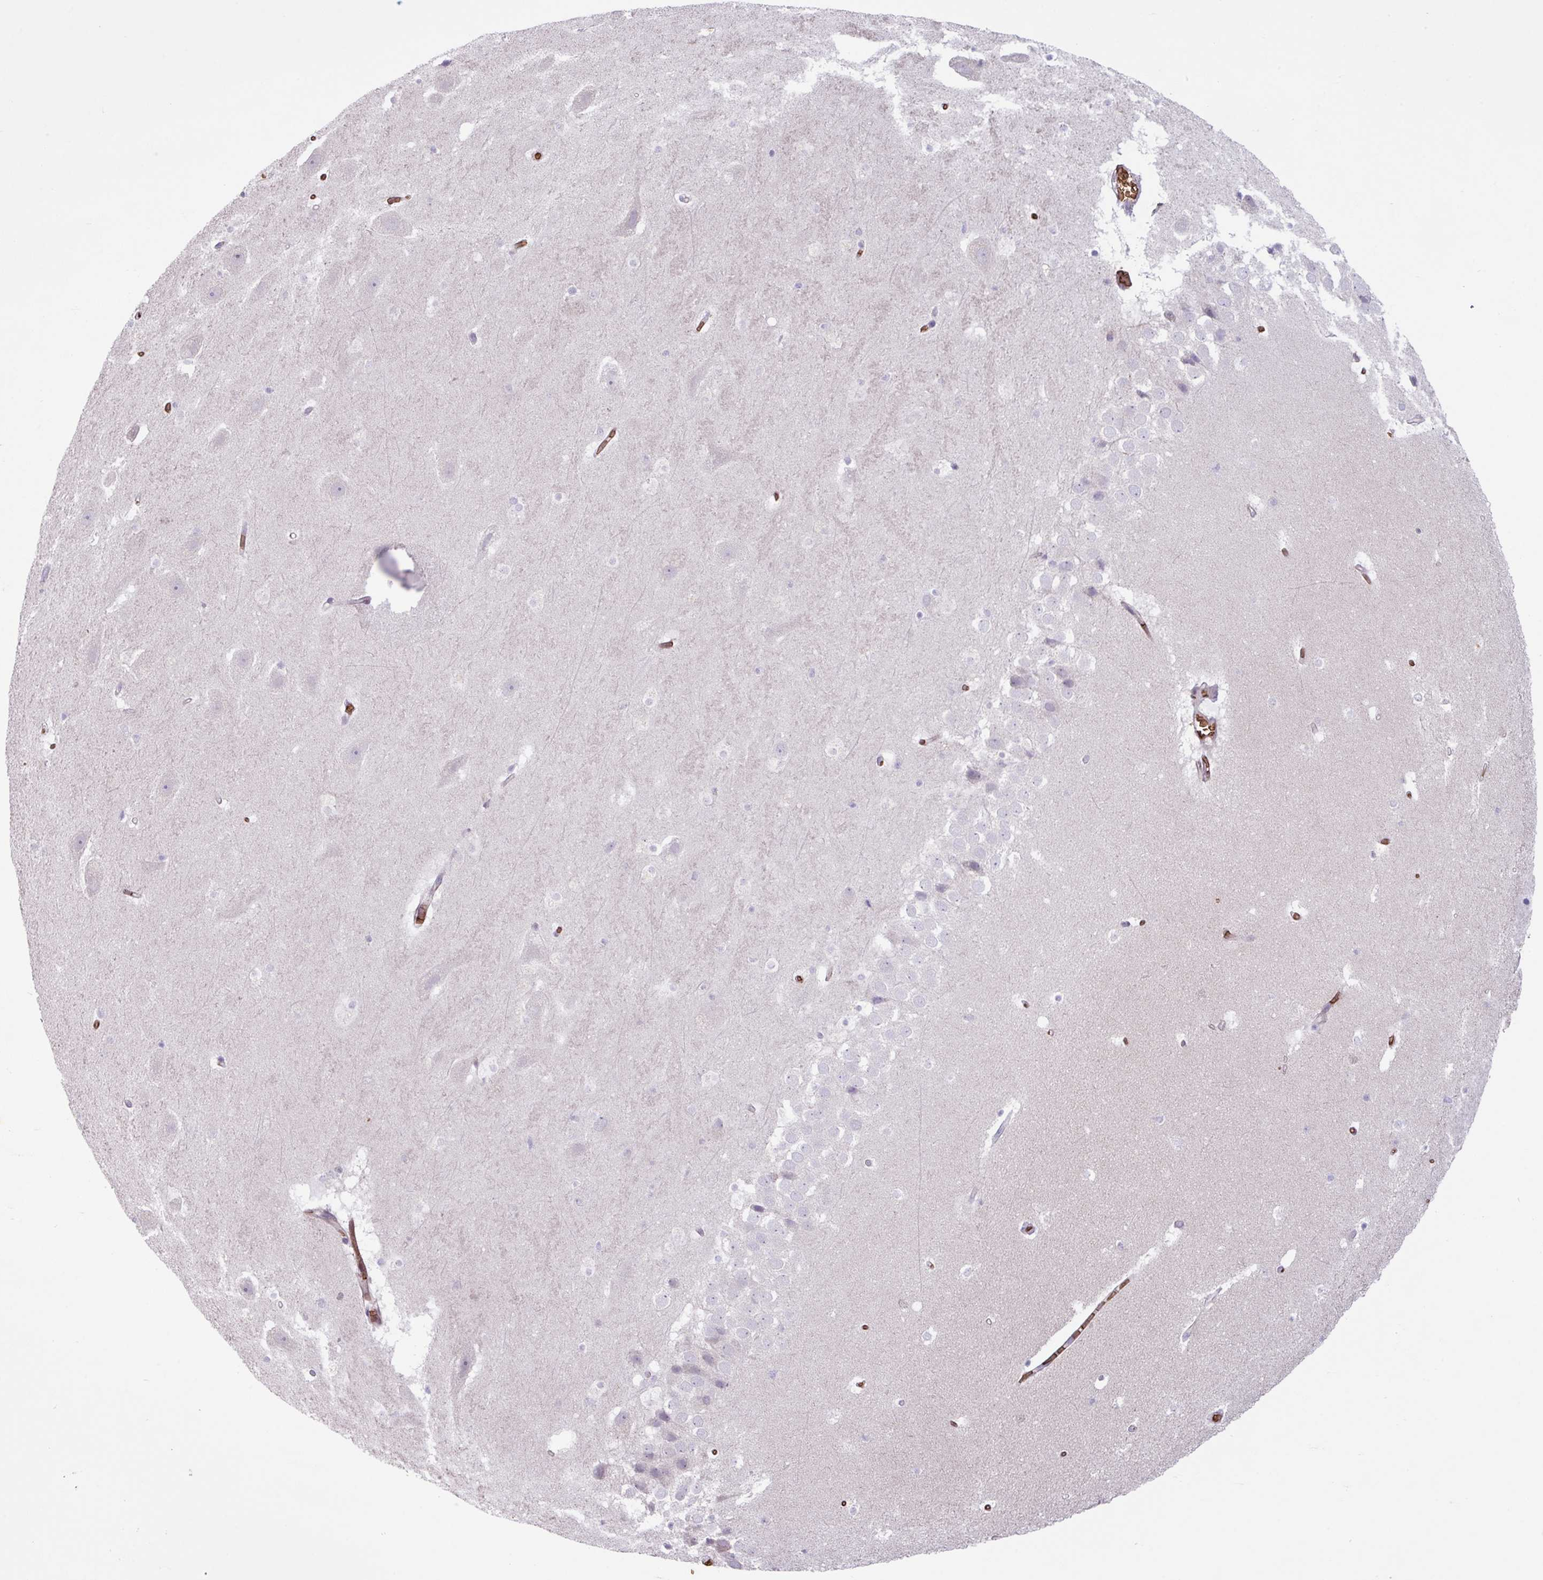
{"staining": {"intensity": "negative", "quantity": "none", "location": "none"}, "tissue": "hippocampus", "cell_type": "Glial cells", "image_type": "normal", "snomed": [{"axis": "morphology", "description": "Normal tissue, NOS"}, {"axis": "topography", "description": "Hippocampus"}], "caption": "Immunohistochemistry (IHC) image of benign hippocampus: hippocampus stained with DAB (3,3'-diaminobenzidine) demonstrates no significant protein staining in glial cells.", "gene": "RAD21L1", "patient": {"sex": "male", "age": 37}}